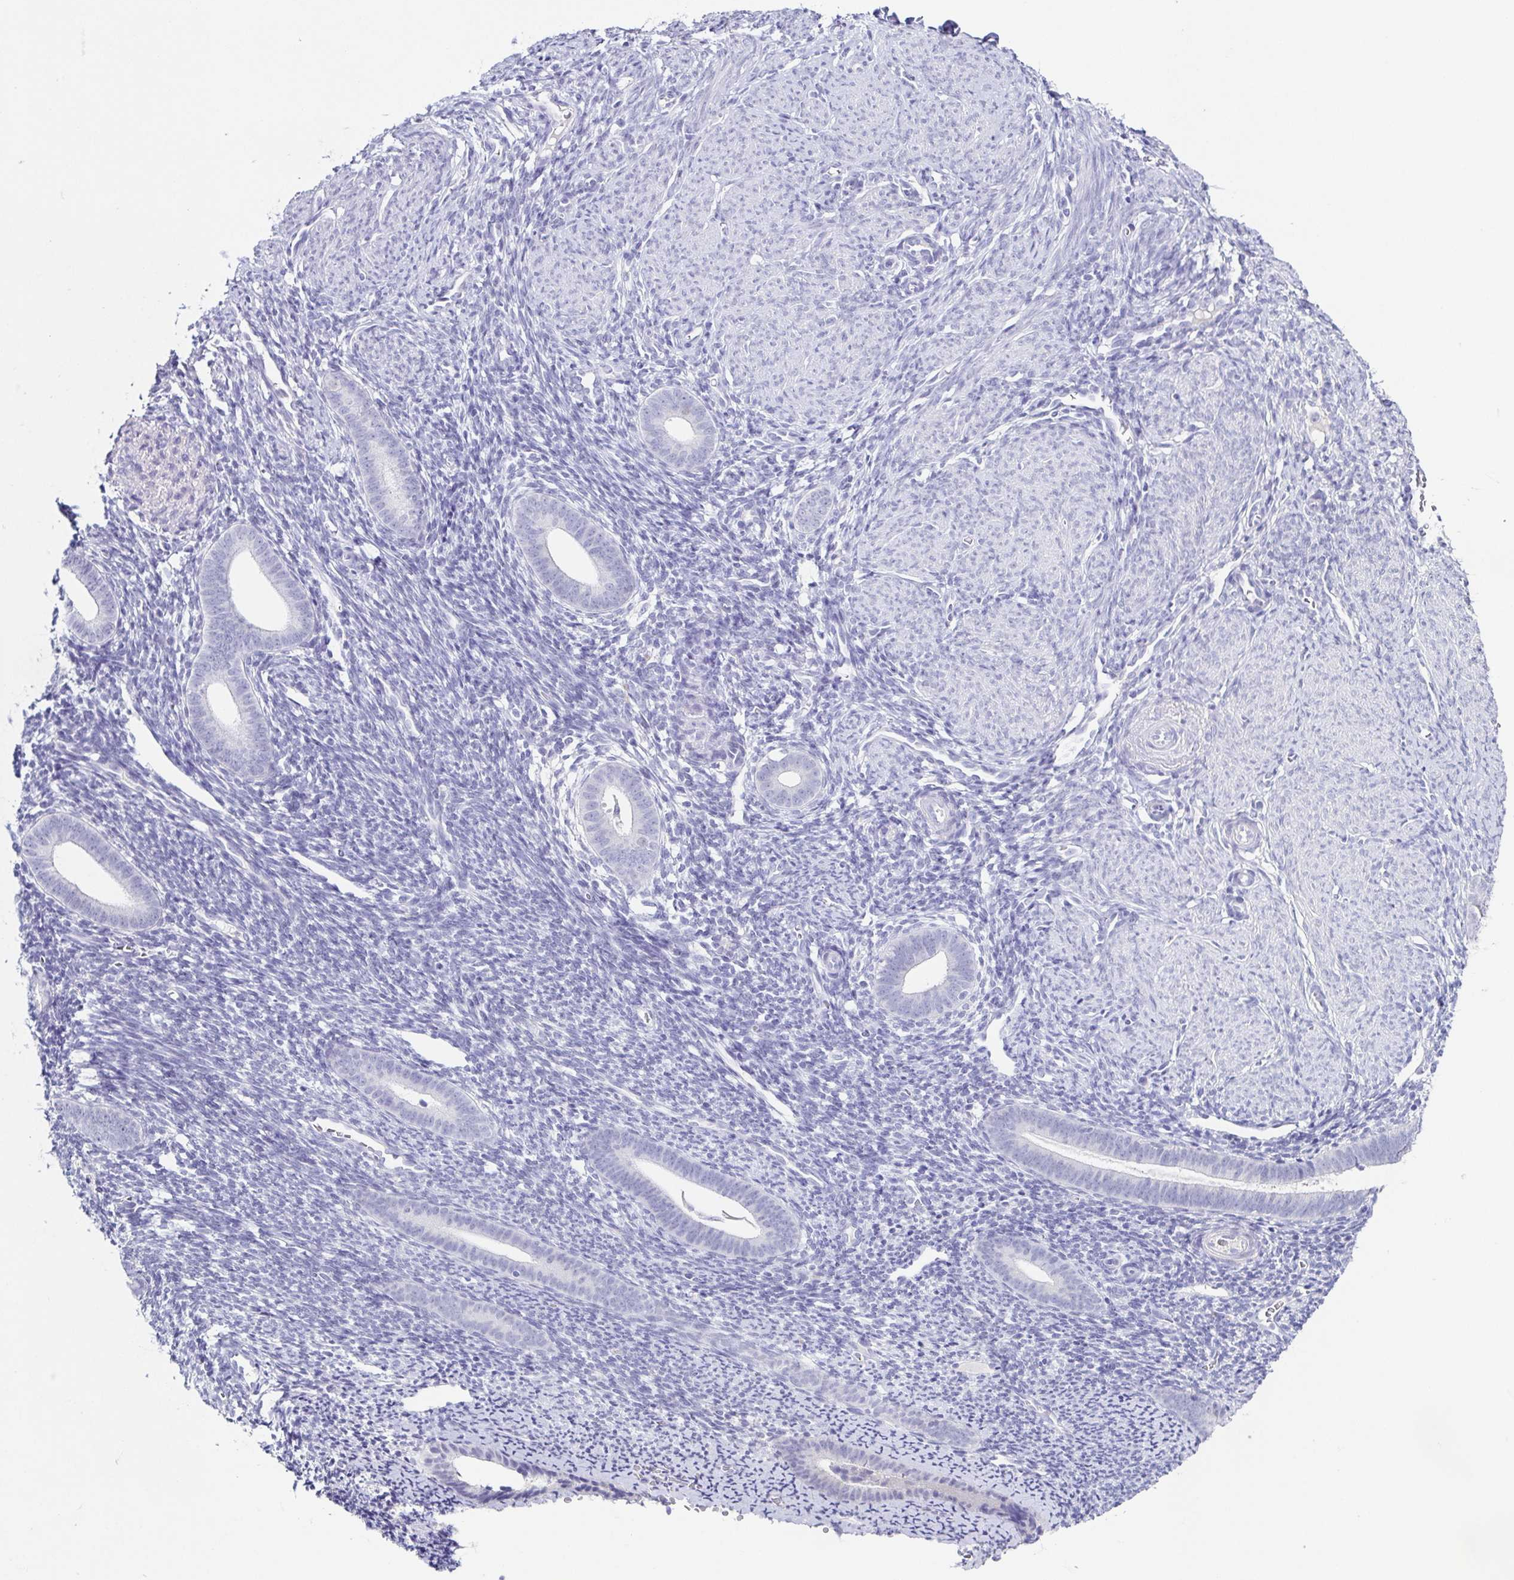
{"staining": {"intensity": "negative", "quantity": "none", "location": "none"}, "tissue": "endometrium", "cell_type": "Cells in endometrial stroma", "image_type": "normal", "snomed": [{"axis": "morphology", "description": "Normal tissue, NOS"}, {"axis": "topography", "description": "Endometrium"}], "caption": "A photomicrograph of endometrium stained for a protein demonstrates no brown staining in cells in endometrial stroma.", "gene": "TP73", "patient": {"sex": "female", "age": 39}}